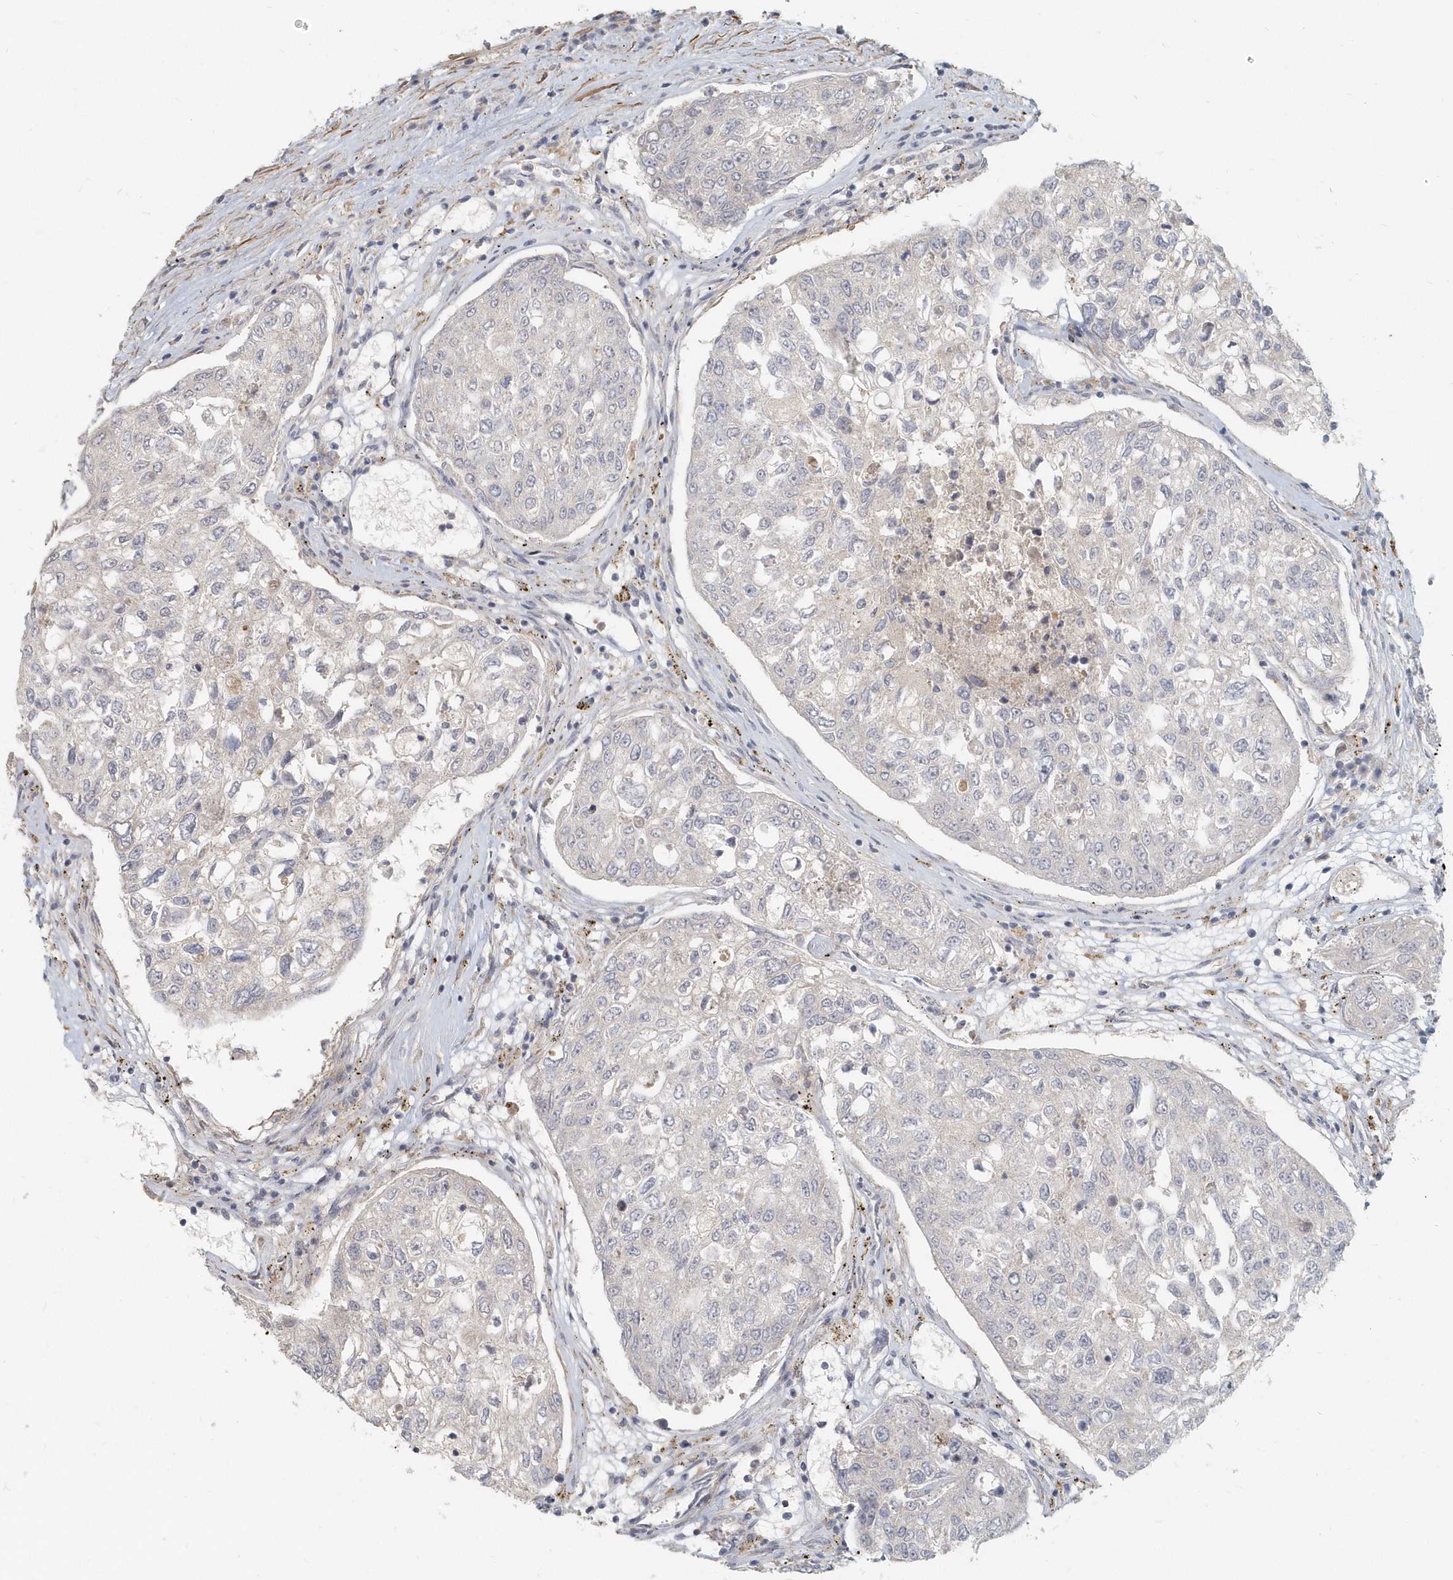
{"staining": {"intensity": "negative", "quantity": "none", "location": "none"}, "tissue": "urothelial cancer", "cell_type": "Tumor cells", "image_type": "cancer", "snomed": [{"axis": "morphology", "description": "Urothelial carcinoma, High grade"}, {"axis": "topography", "description": "Lymph node"}, {"axis": "topography", "description": "Urinary bladder"}], "caption": "Immunohistochemistry image of neoplastic tissue: urothelial cancer stained with DAB reveals no significant protein expression in tumor cells.", "gene": "NAPB", "patient": {"sex": "male", "age": 51}}